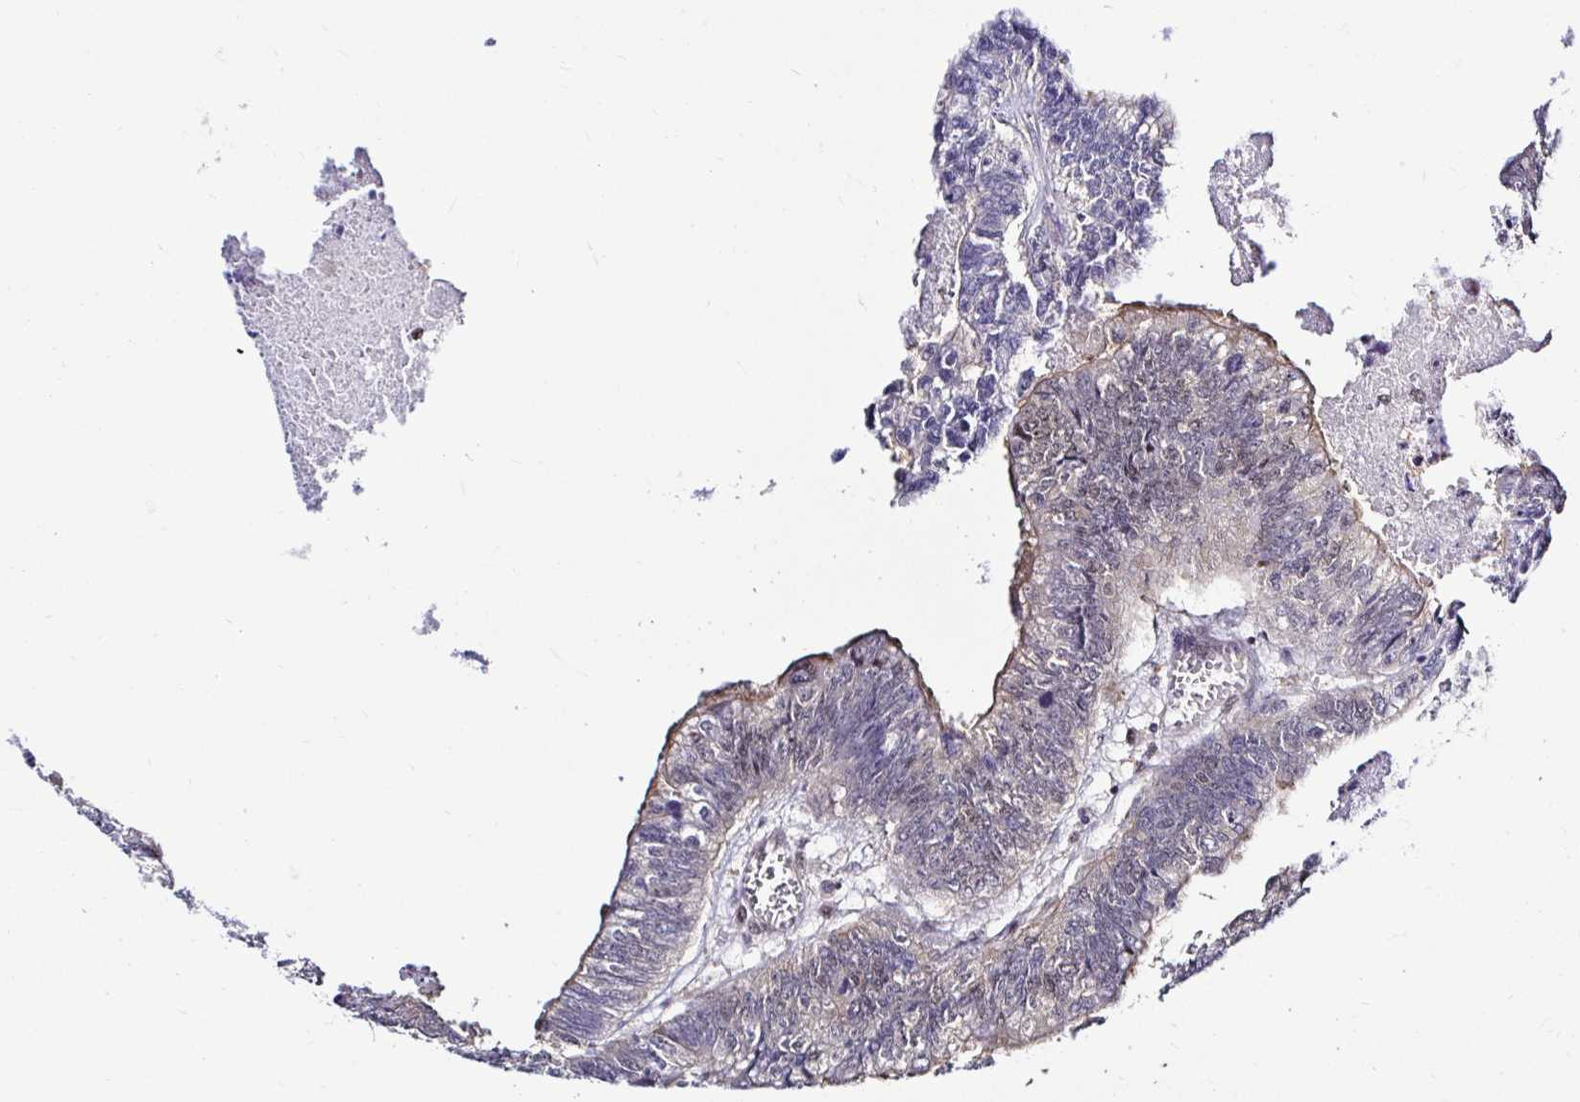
{"staining": {"intensity": "weak", "quantity": "<25%", "location": "nuclear"}, "tissue": "colorectal cancer", "cell_type": "Tumor cells", "image_type": "cancer", "snomed": [{"axis": "morphology", "description": "Adenocarcinoma, NOS"}, {"axis": "topography", "description": "Colon"}], "caption": "Image shows no significant protein expression in tumor cells of colorectal cancer.", "gene": "PSMD3", "patient": {"sex": "male", "age": 62}}